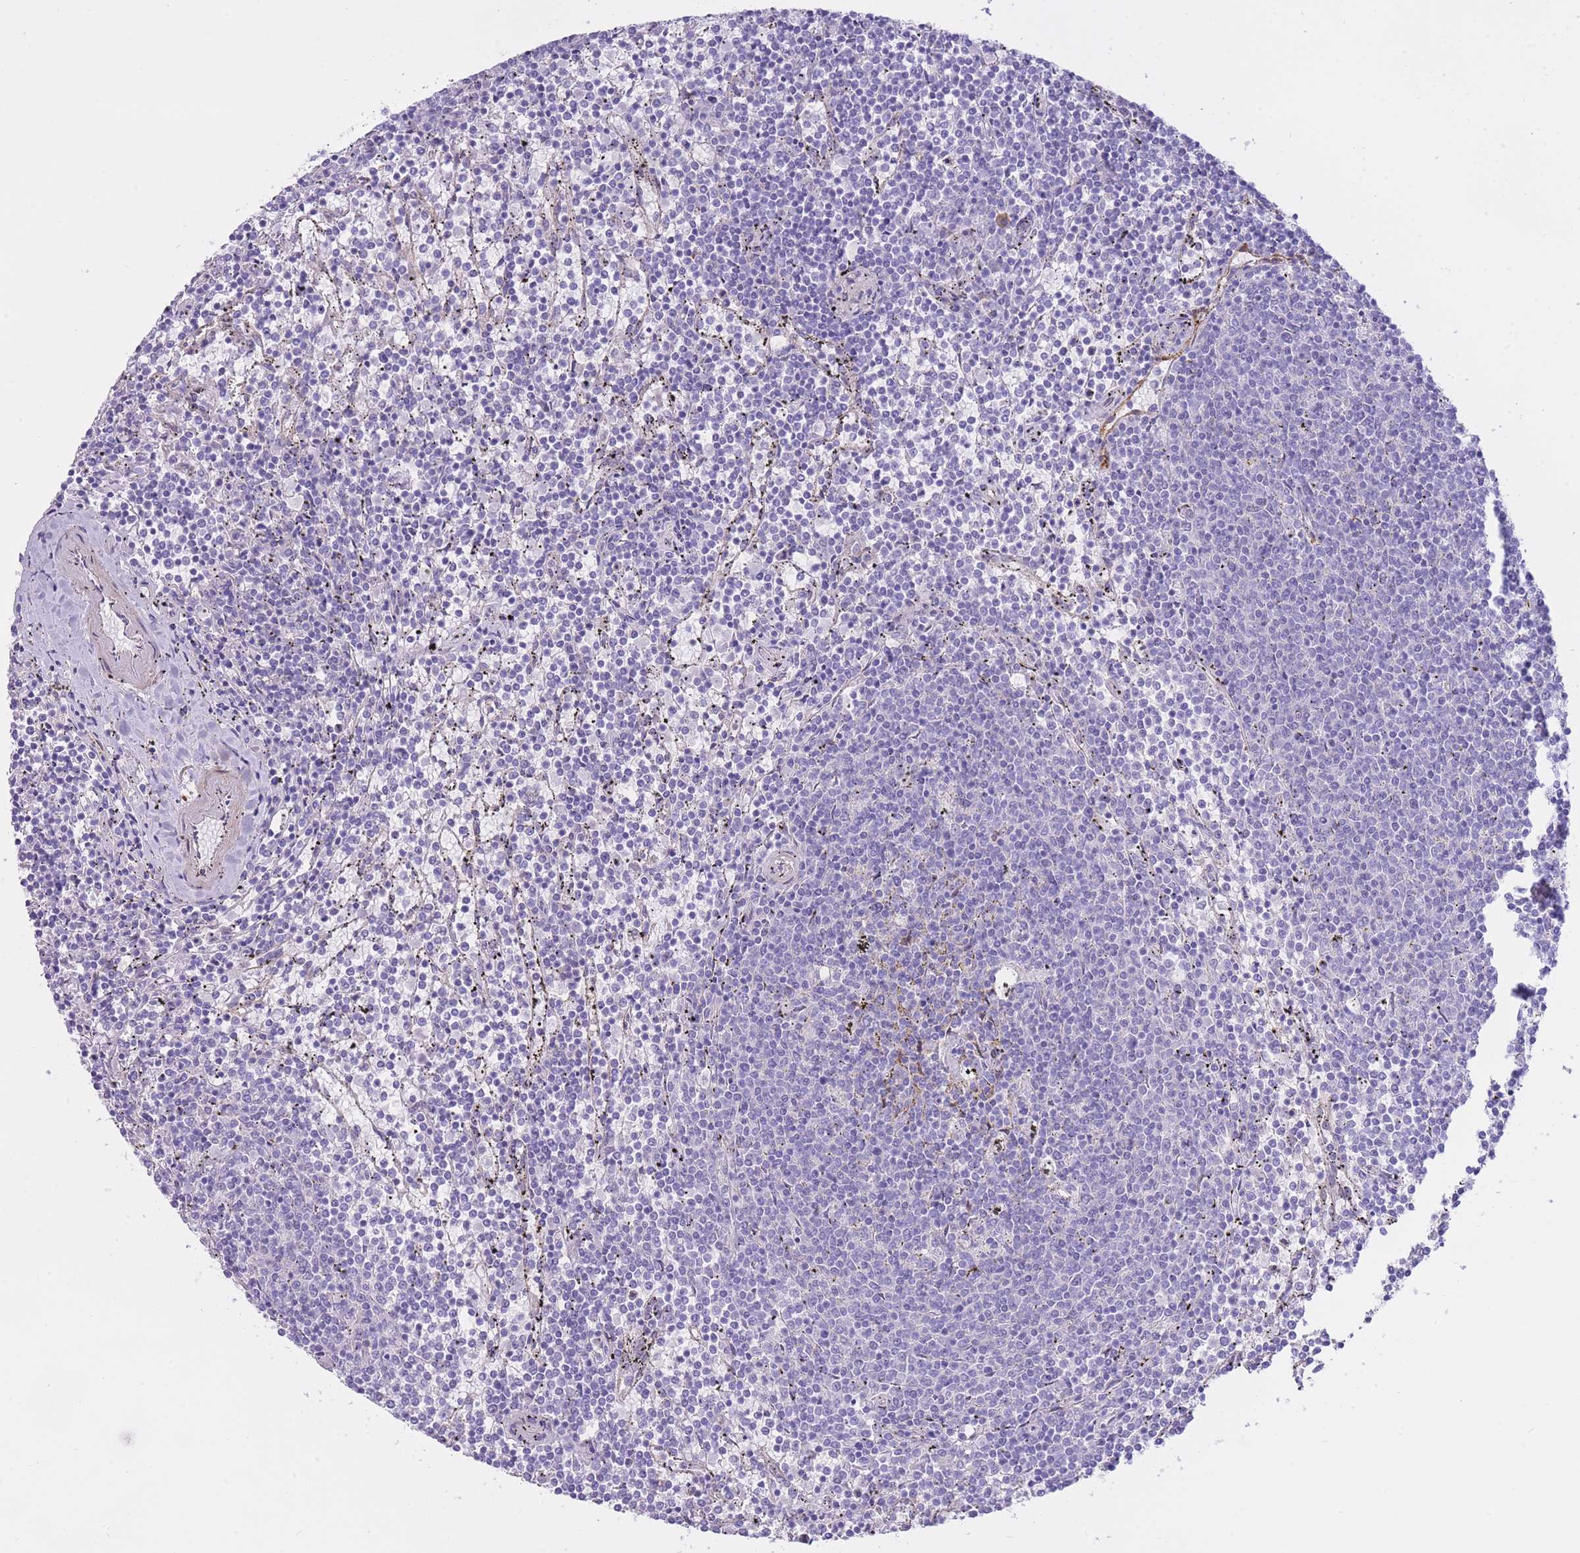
{"staining": {"intensity": "negative", "quantity": "none", "location": "none"}, "tissue": "lymphoma", "cell_type": "Tumor cells", "image_type": "cancer", "snomed": [{"axis": "morphology", "description": "Malignant lymphoma, non-Hodgkin's type, Low grade"}, {"axis": "topography", "description": "Spleen"}], "caption": "This is an immunohistochemistry (IHC) image of low-grade malignant lymphoma, non-Hodgkin's type. There is no staining in tumor cells.", "gene": "PGM1", "patient": {"sex": "female", "age": 50}}